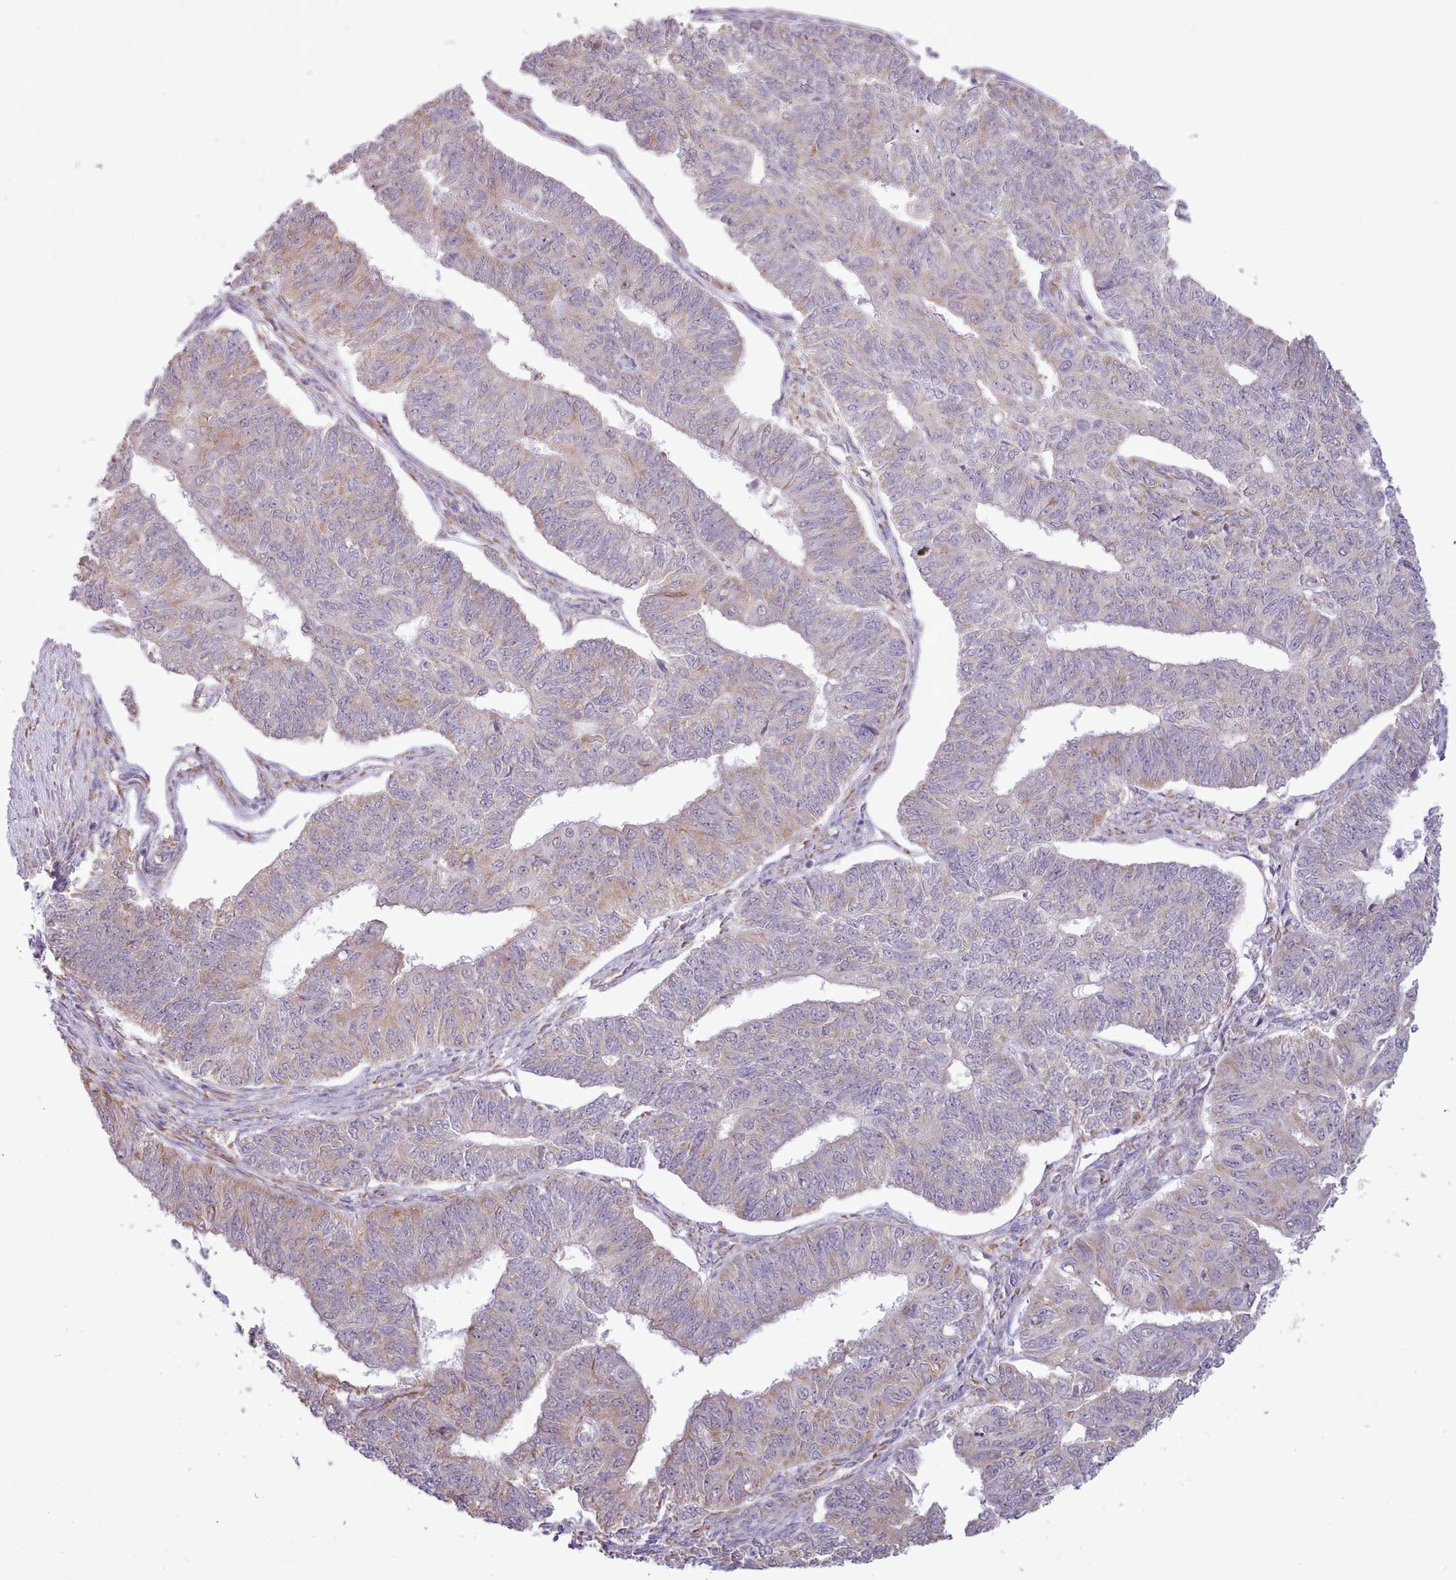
{"staining": {"intensity": "weak", "quantity": "25%-75%", "location": "cytoplasmic/membranous"}, "tissue": "endometrial cancer", "cell_type": "Tumor cells", "image_type": "cancer", "snomed": [{"axis": "morphology", "description": "Adenocarcinoma, NOS"}, {"axis": "topography", "description": "Endometrium"}], "caption": "Brown immunohistochemical staining in adenocarcinoma (endometrial) demonstrates weak cytoplasmic/membranous positivity in about 25%-75% of tumor cells. (Stains: DAB in brown, nuclei in blue, Microscopy: brightfield microscopy at high magnification).", "gene": "SEC61B", "patient": {"sex": "female", "age": 32}}